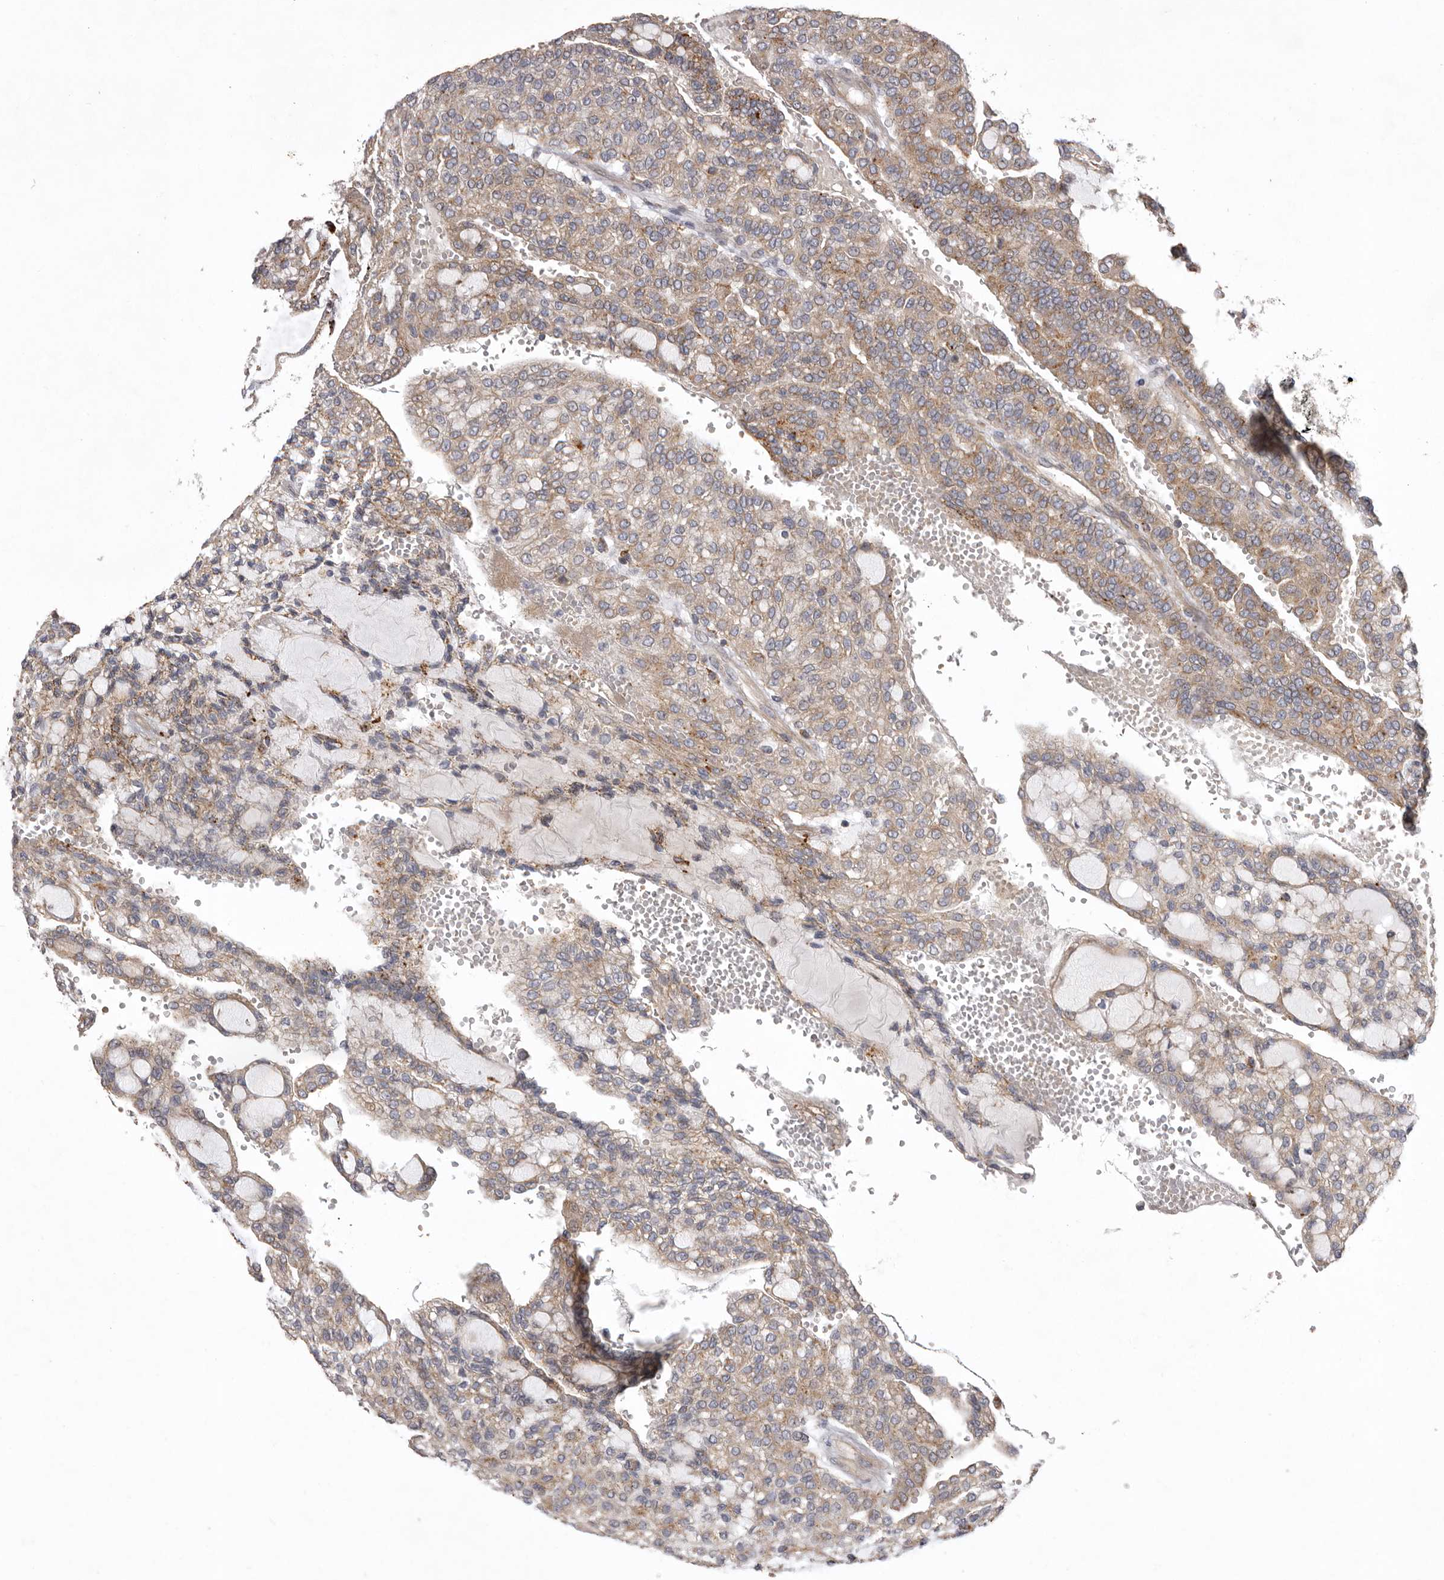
{"staining": {"intensity": "moderate", "quantity": ">75%", "location": "cytoplasmic/membranous"}, "tissue": "renal cancer", "cell_type": "Tumor cells", "image_type": "cancer", "snomed": [{"axis": "morphology", "description": "Adenocarcinoma, NOS"}, {"axis": "topography", "description": "Kidney"}], "caption": "Immunohistochemistry micrograph of neoplastic tissue: renal cancer stained using IHC demonstrates medium levels of moderate protein expression localized specifically in the cytoplasmic/membranous of tumor cells, appearing as a cytoplasmic/membranous brown color.", "gene": "WDR47", "patient": {"sex": "male", "age": 63}}